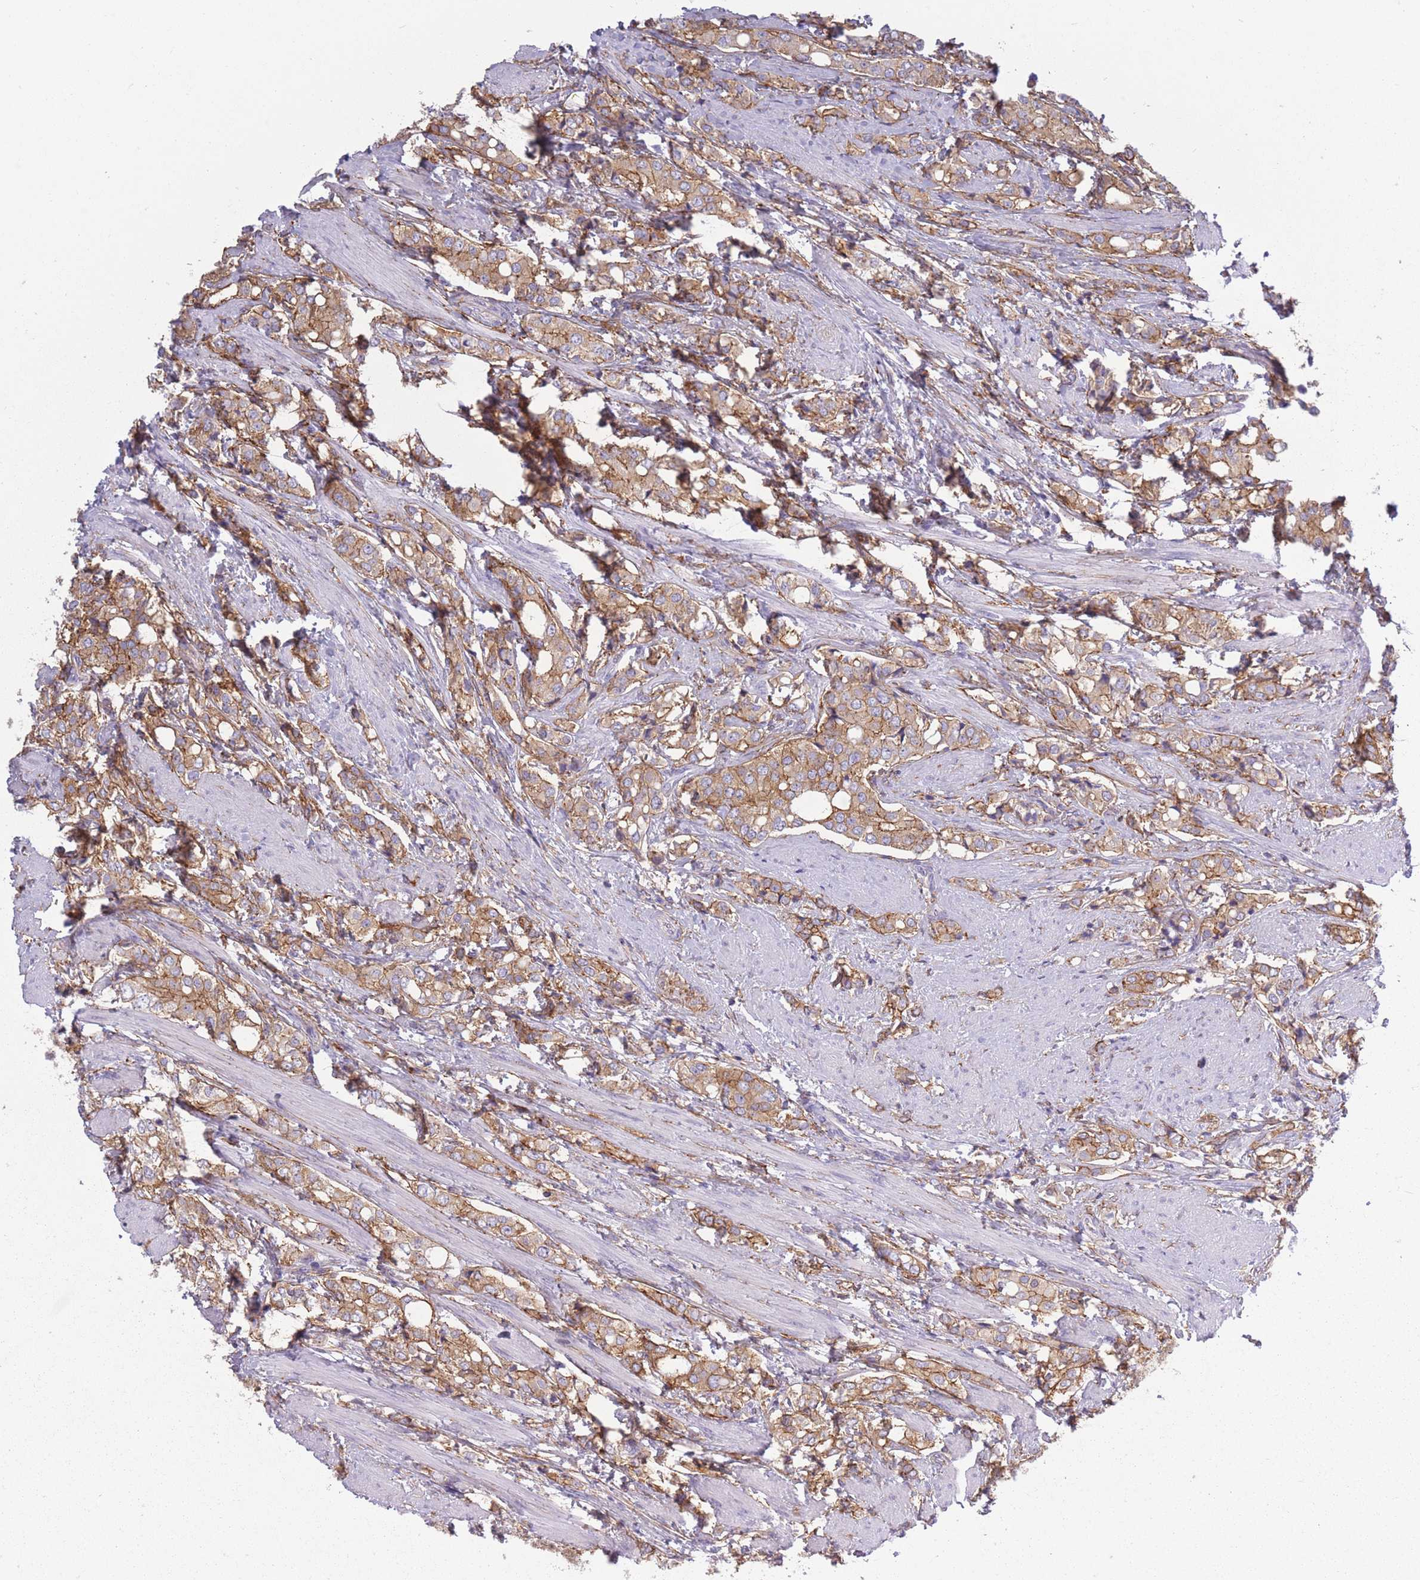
{"staining": {"intensity": "moderate", "quantity": ">75%", "location": "cytoplasmic/membranous"}, "tissue": "prostate cancer", "cell_type": "Tumor cells", "image_type": "cancer", "snomed": [{"axis": "morphology", "description": "Adenocarcinoma, High grade"}, {"axis": "topography", "description": "Prostate"}], "caption": "Tumor cells exhibit medium levels of moderate cytoplasmic/membranous expression in approximately >75% of cells in prostate cancer.", "gene": "ADD1", "patient": {"sex": "male", "age": 71}}